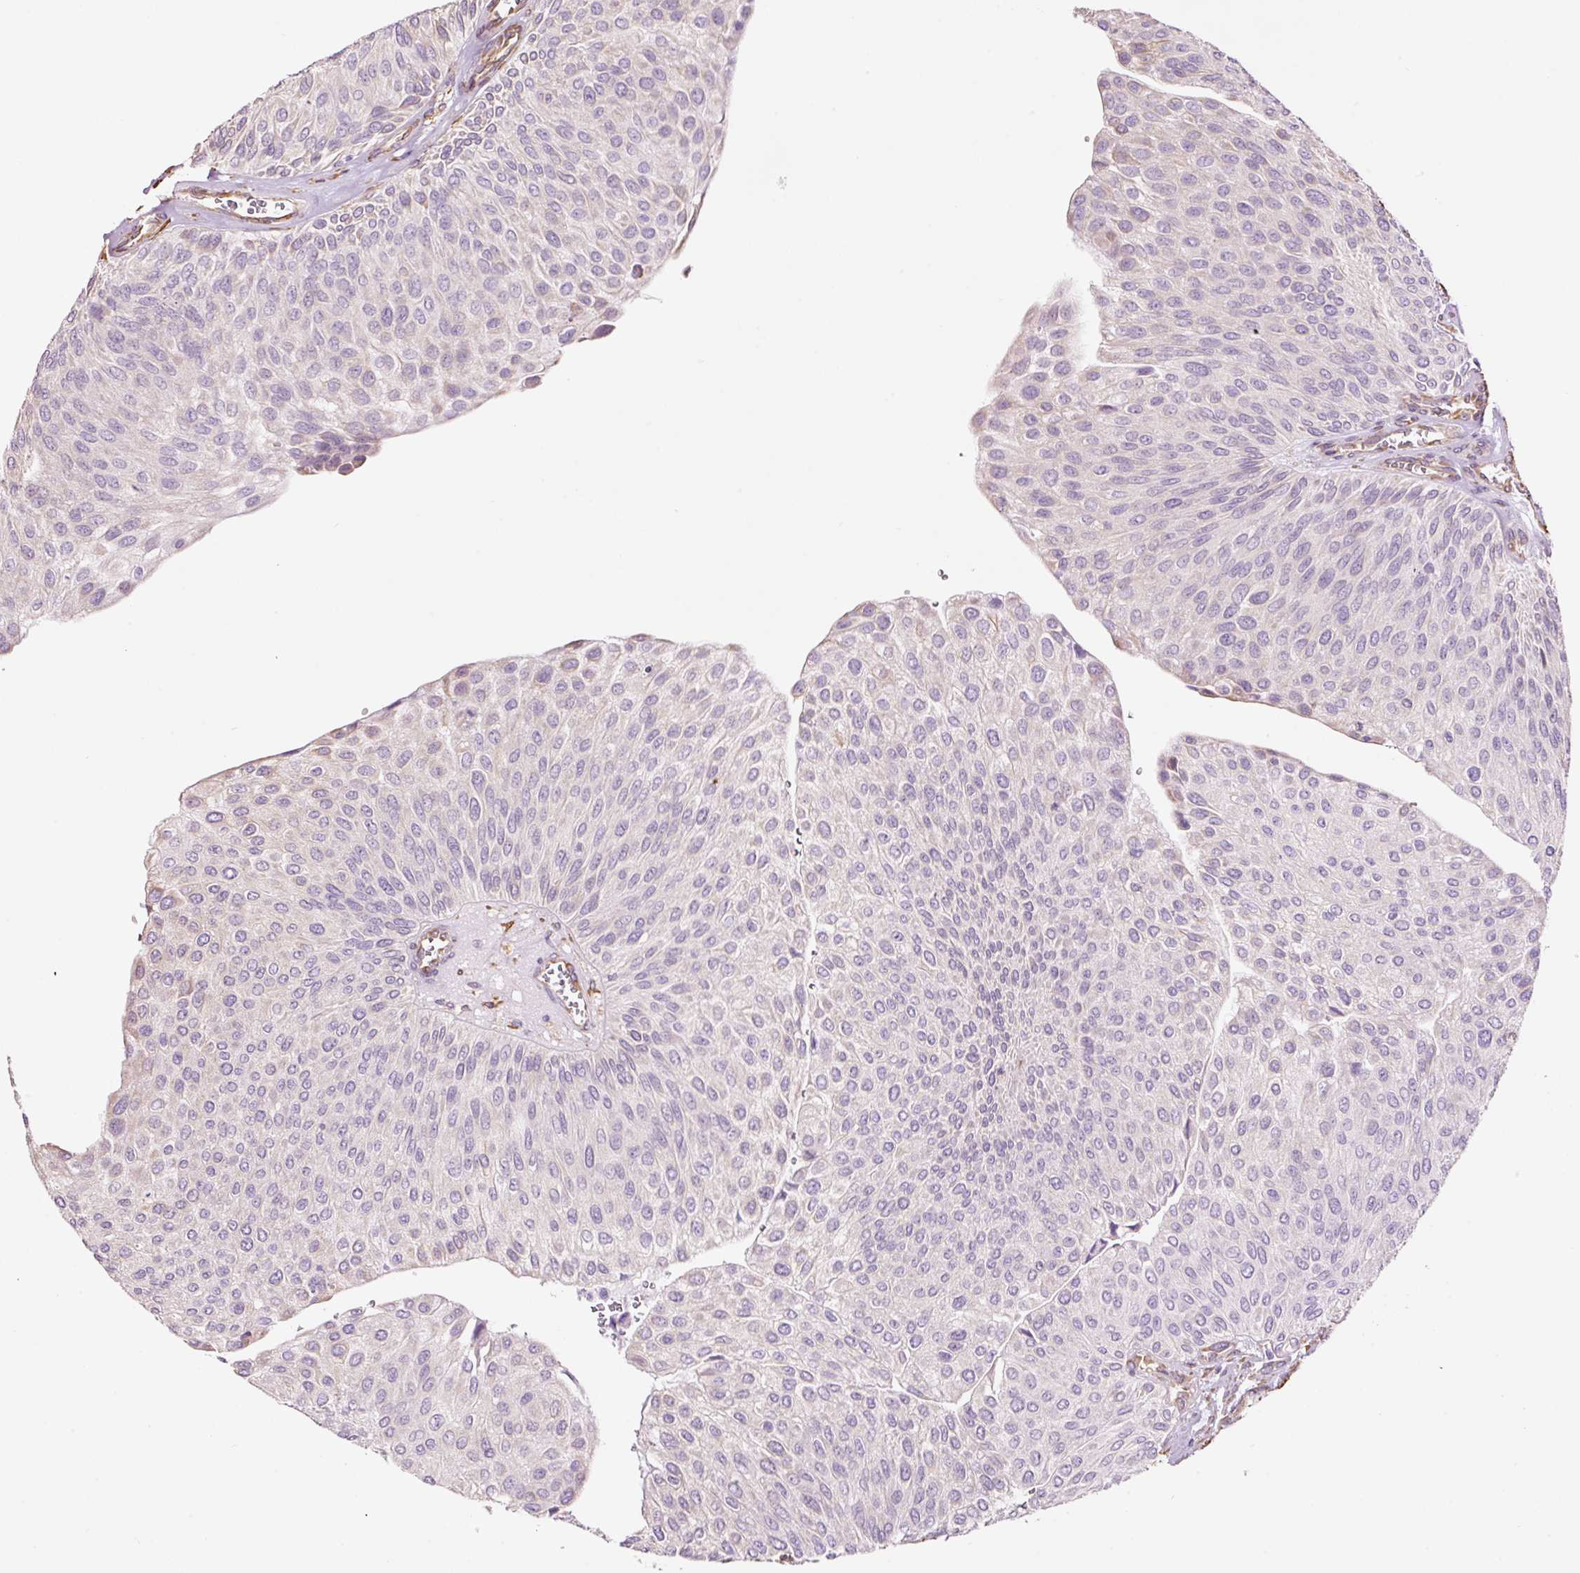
{"staining": {"intensity": "negative", "quantity": "none", "location": "none"}, "tissue": "urothelial cancer", "cell_type": "Tumor cells", "image_type": "cancer", "snomed": [{"axis": "morphology", "description": "Urothelial carcinoma, NOS"}, {"axis": "topography", "description": "Urinary bladder"}], "caption": "Immunohistochemical staining of transitional cell carcinoma reveals no significant staining in tumor cells.", "gene": "GCG", "patient": {"sex": "male", "age": 67}}